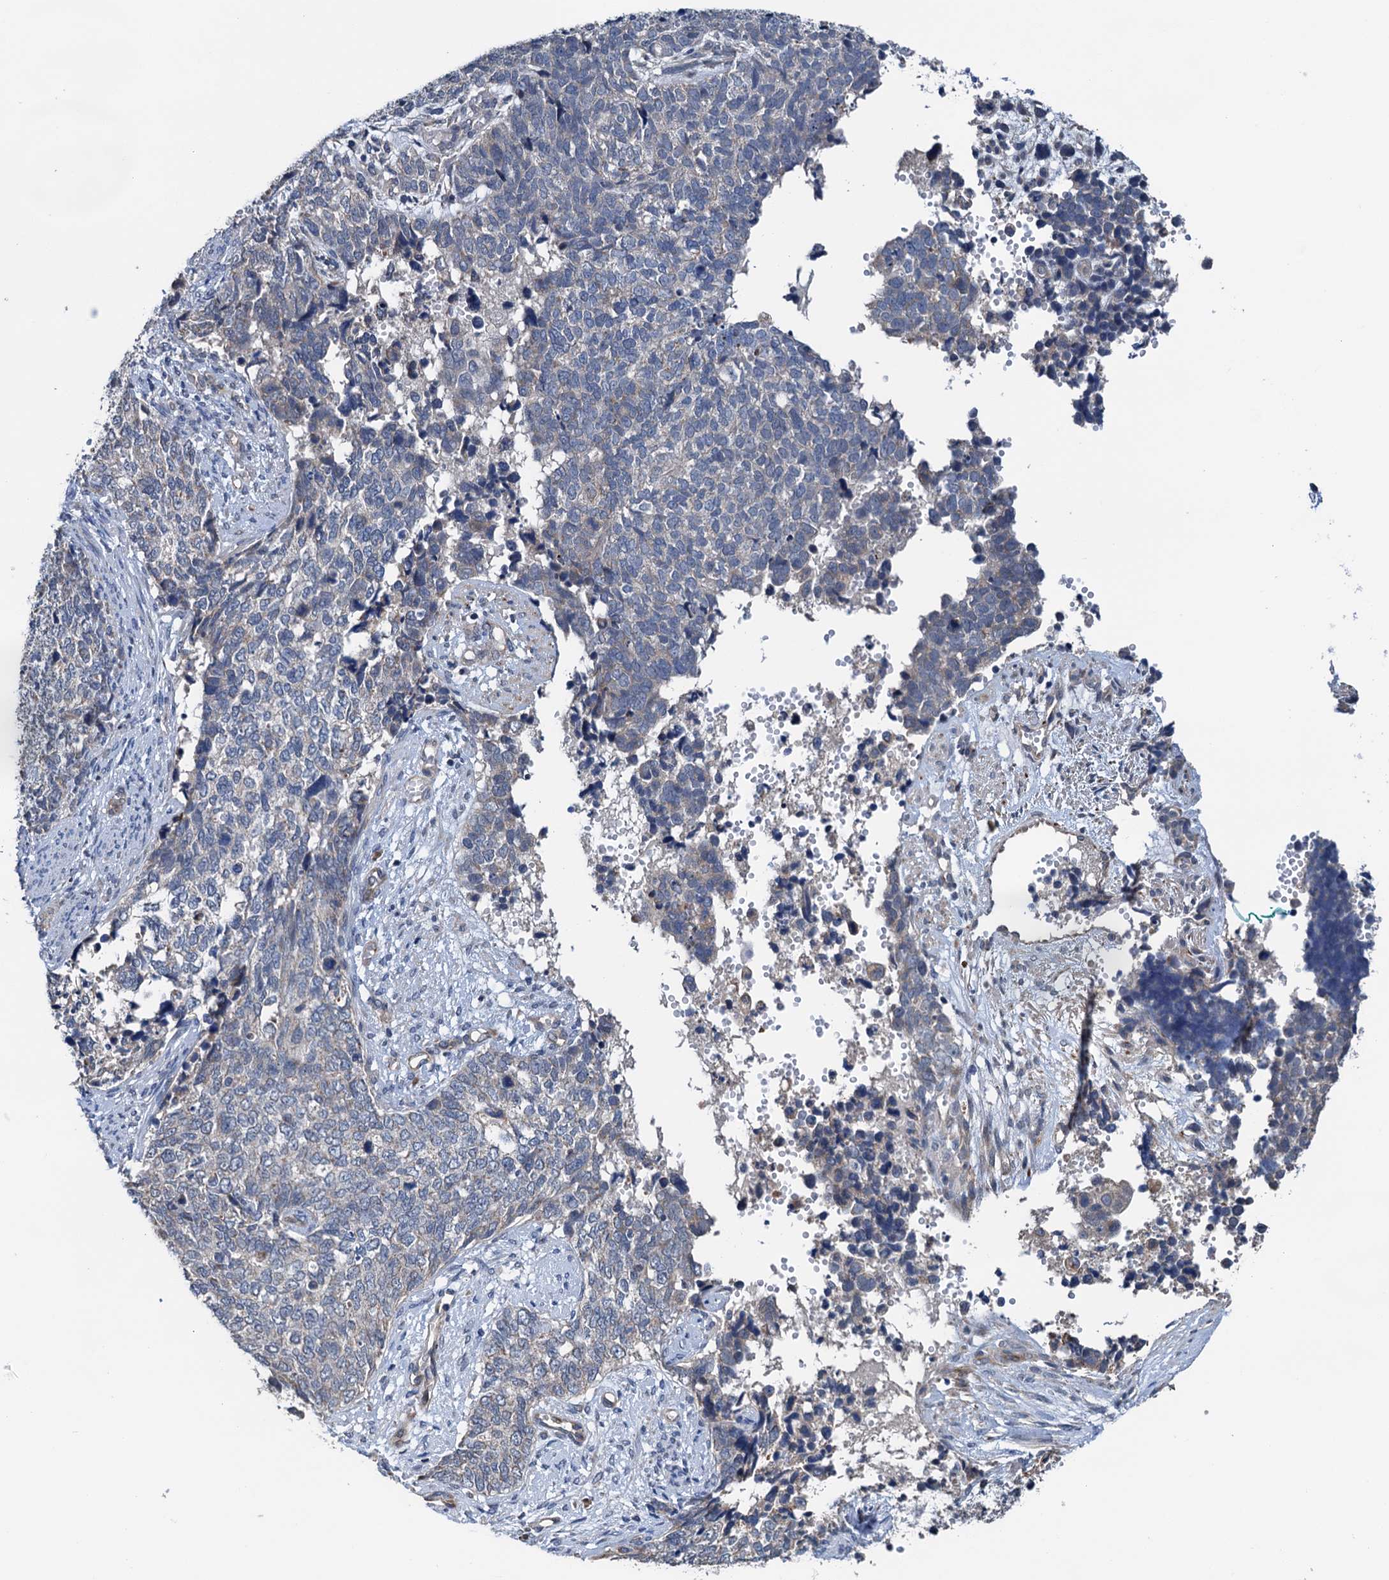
{"staining": {"intensity": "negative", "quantity": "none", "location": "none"}, "tissue": "cervical cancer", "cell_type": "Tumor cells", "image_type": "cancer", "snomed": [{"axis": "morphology", "description": "Squamous cell carcinoma, NOS"}, {"axis": "topography", "description": "Cervix"}], "caption": "High magnification brightfield microscopy of cervical cancer stained with DAB (brown) and counterstained with hematoxylin (blue): tumor cells show no significant positivity.", "gene": "ELAC1", "patient": {"sex": "female", "age": 63}}